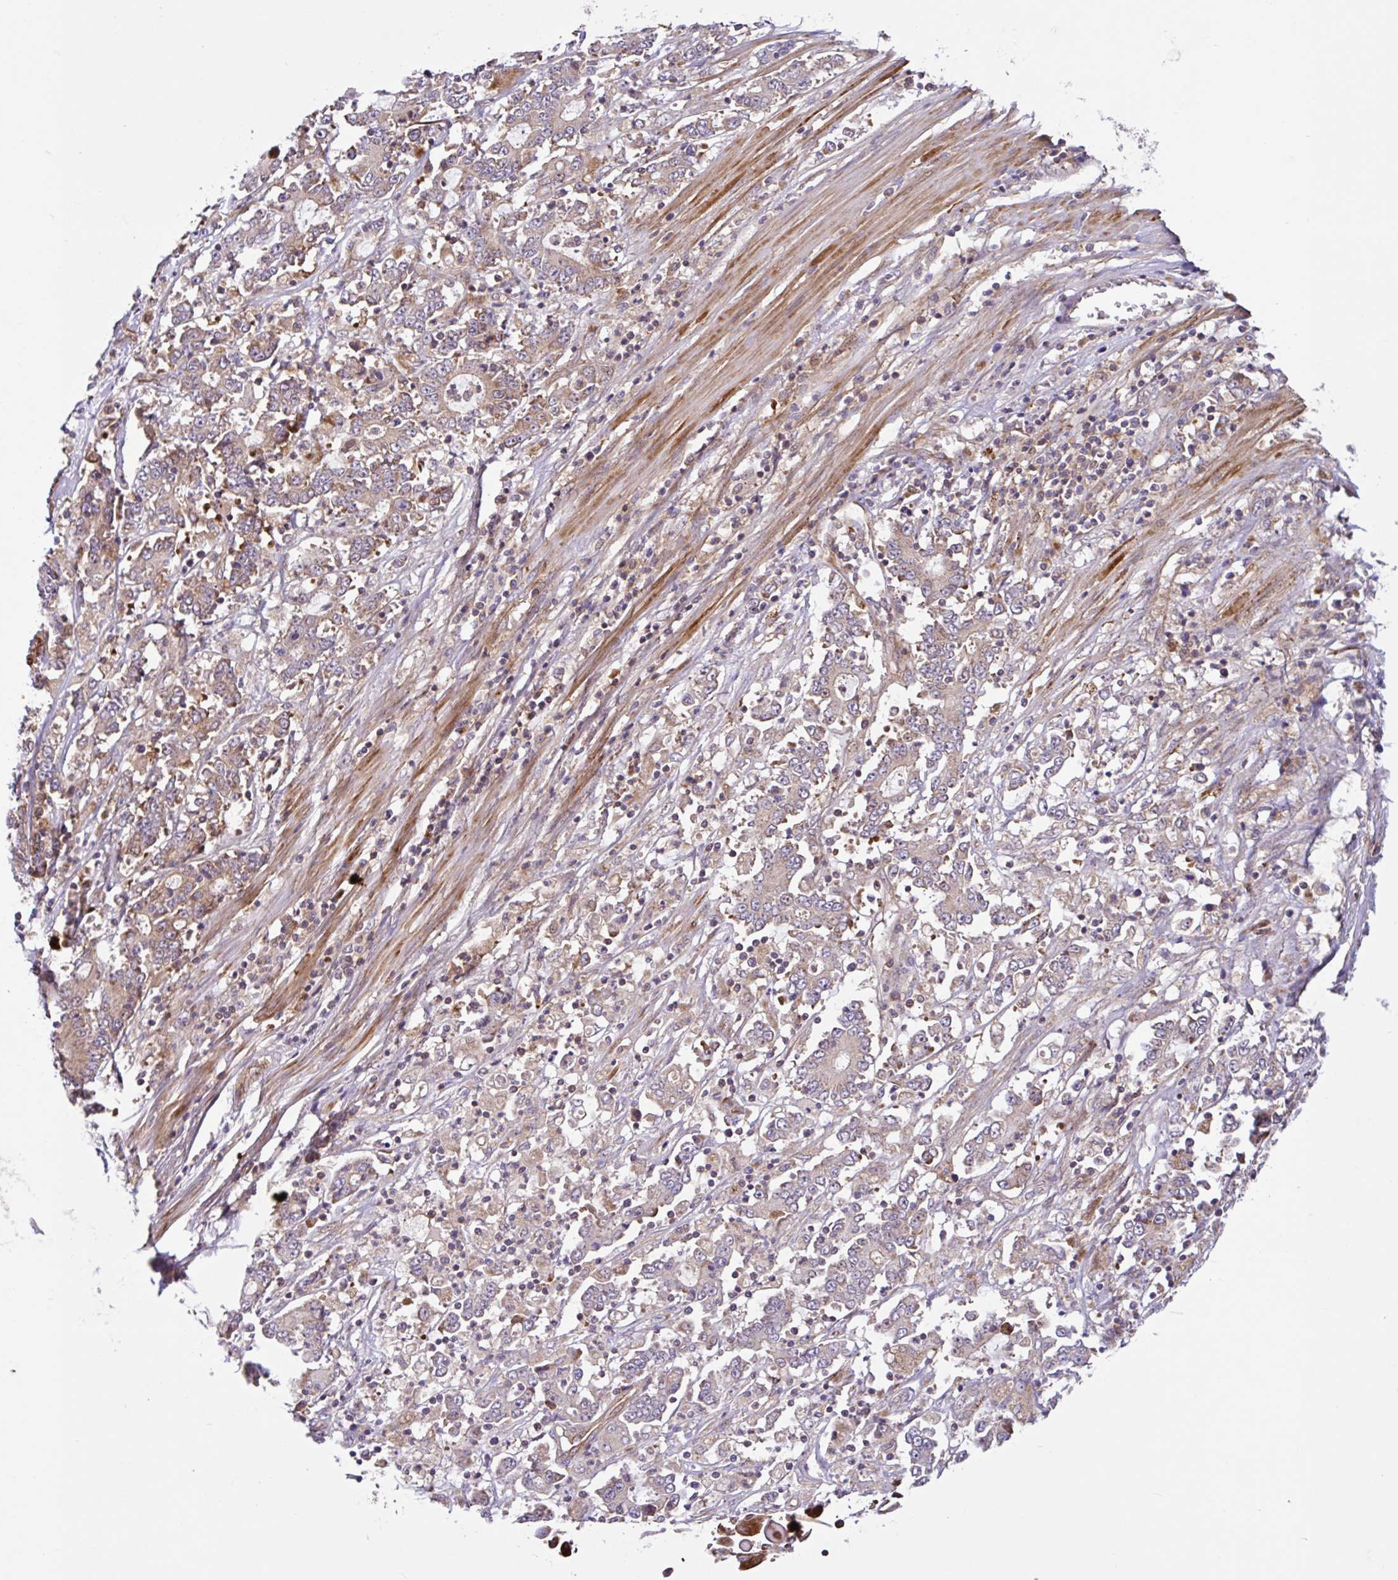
{"staining": {"intensity": "negative", "quantity": "none", "location": "none"}, "tissue": "stomach cancer", "cell_type": "Tumor cells", "image_type": "cancer", "snomed": [{"axis": "morphology", "description": "Adenocarcinoma, NOS"}, {"axis": "topography", "description": "Stomach, upper"}], "caption": "This is an immunohistochemistry (IHC) image of human stomach cancer (adenocarcinoma). There is no expression in tumor cells.", "gene": "NTPCR", "patient": {"sex": "male", "age": 68}}